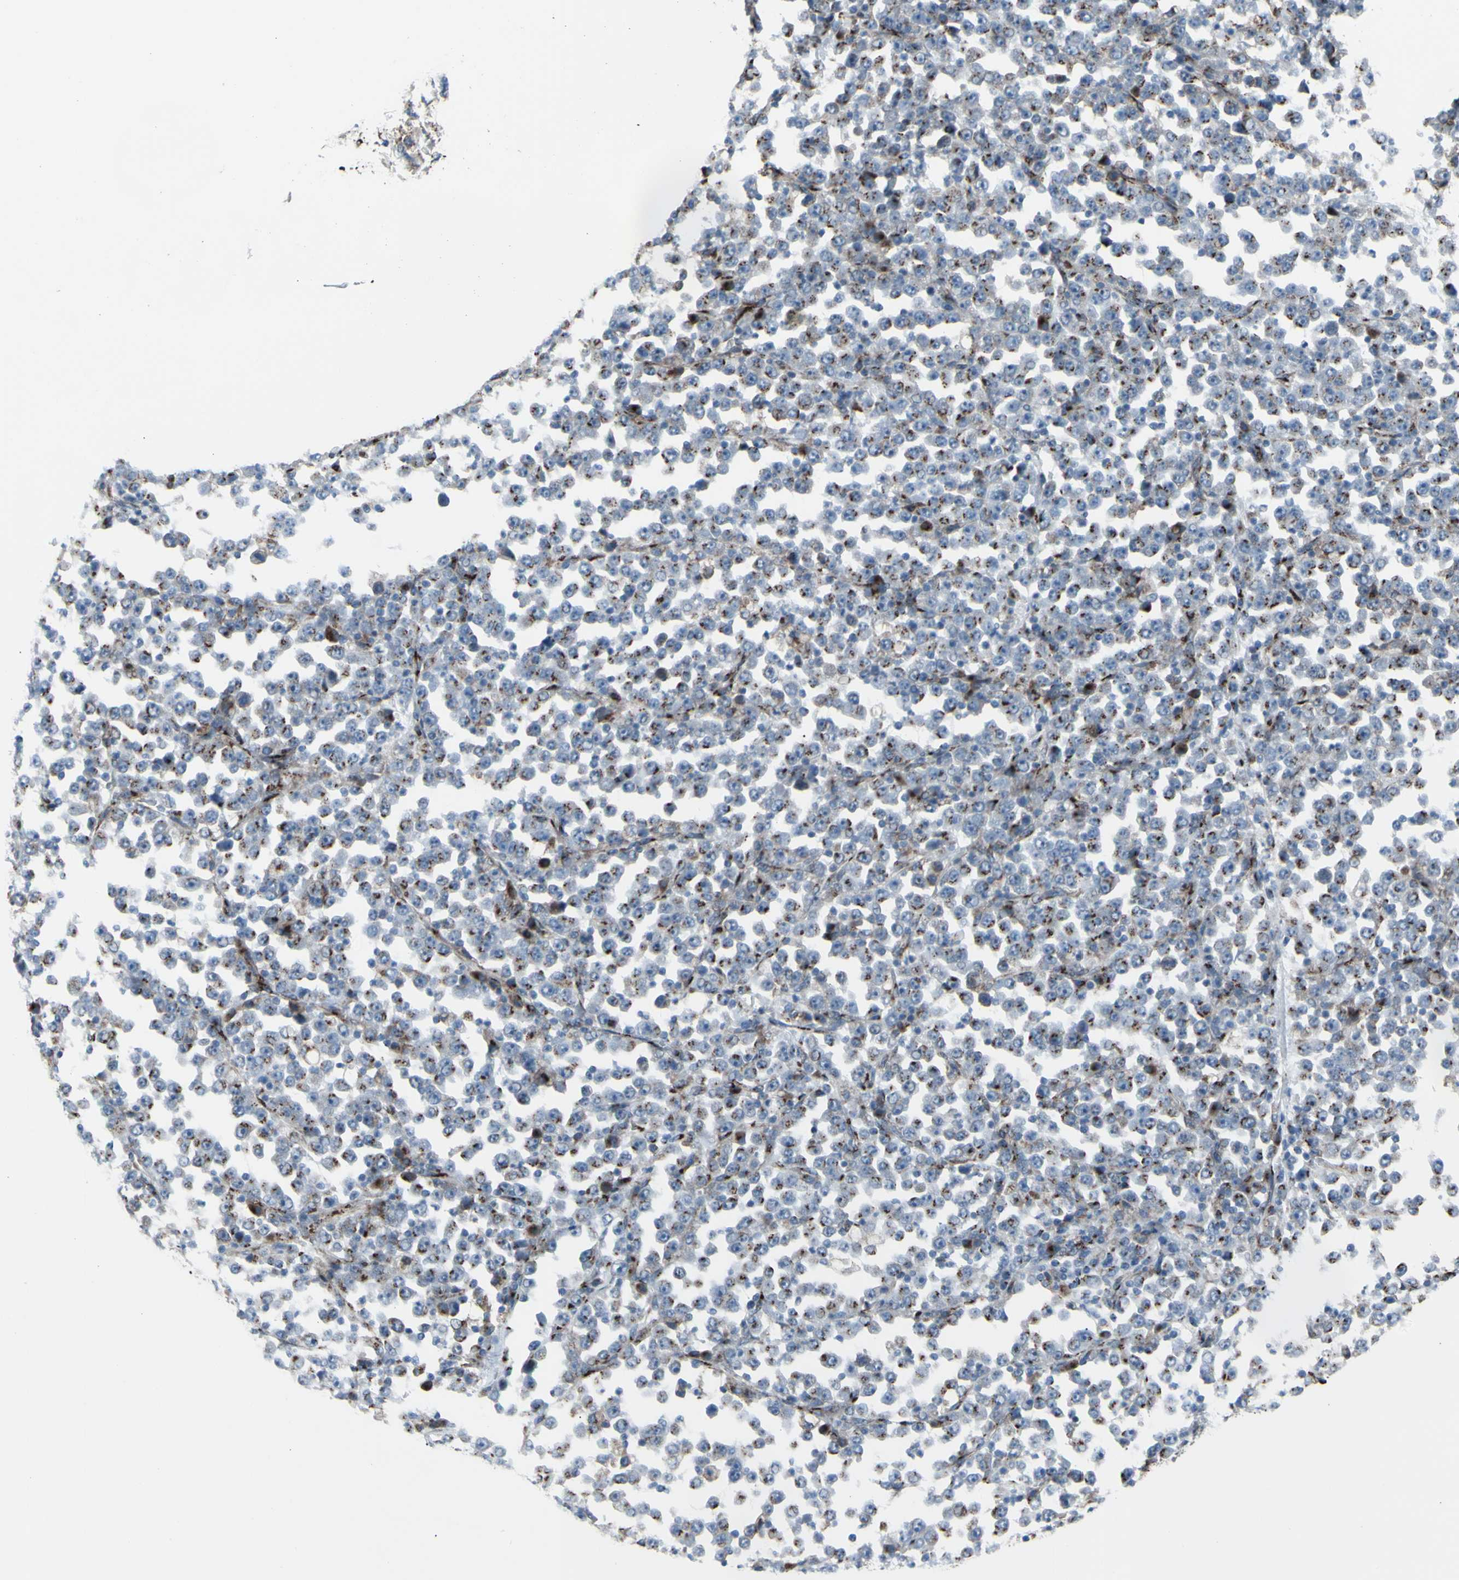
{"staining": {"intensity": "moderate", "quantity": "25%-75%", "location": "cytoplasmic/membranous"}, "tissue": "stomach cancer", "cell_type": "Tumor cells", "image_type": "cancer", "snomed": [{"axis": "morphology", "description": "Normal tissue, NOS"}, {"axis": "morphology", "description": "Adenocarcinoma, NOS"}, {"axis": "topography", "description": "Stomach, upper"}, {"axis": "topography", "description": "Stomach"}], "caption": "Immunohistochemical staining of human adenocarcinoma (stomach) exhibits moderate cytoplasmic/membranous protein expression in about 25%-75% of tumor cells.", "gene": "GLG1", "patient": {"sex": "male", "age": 59}}